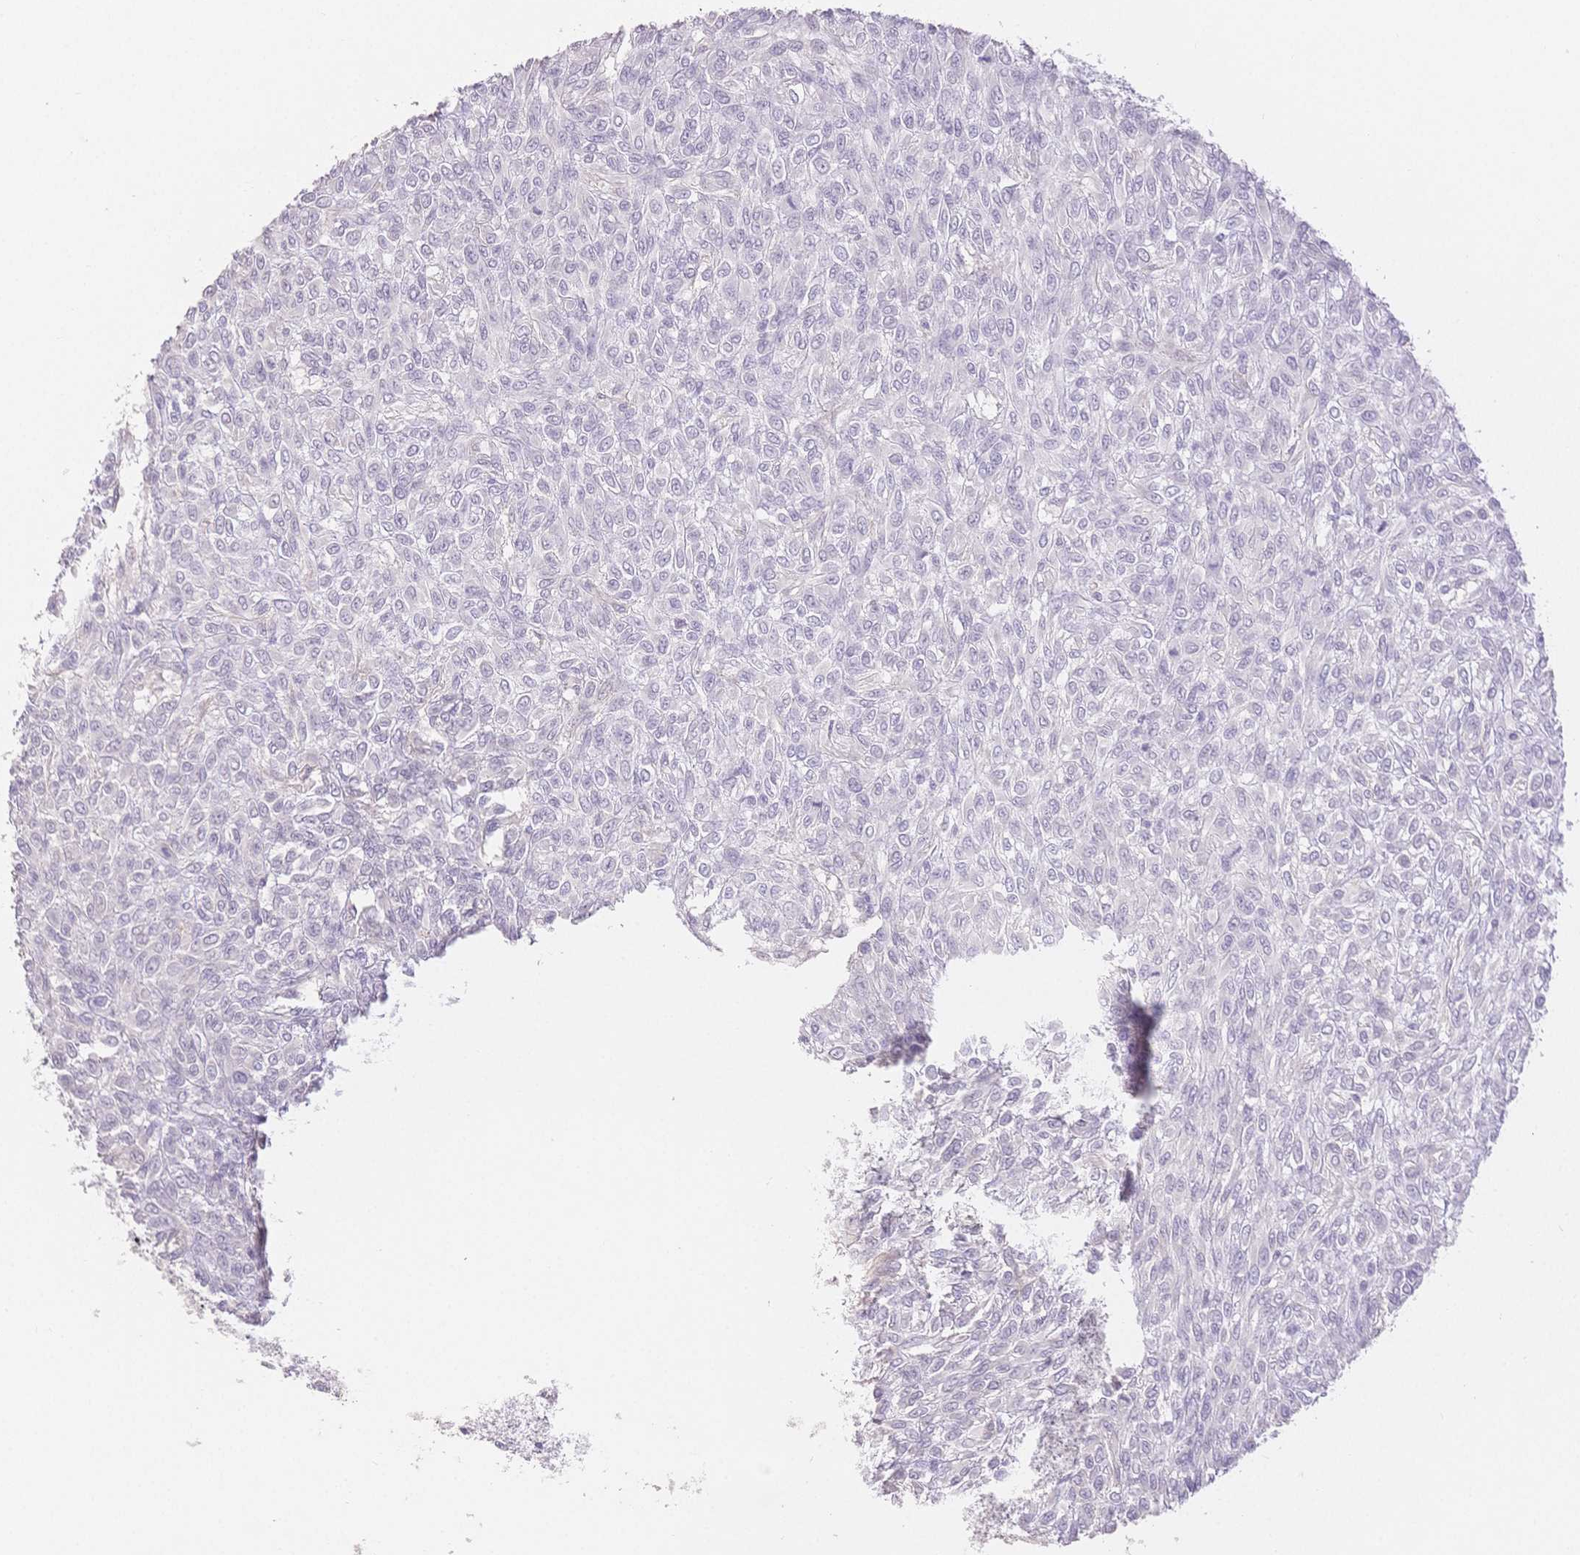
{"staining": {"intensity": "negative", "quantity": "none", "location": "none"}, "tissue": "renal cancer", "cell_type": "Tumor cells", "image_type": "cancer", "snomed": [{"axis": "morphology", "description": "Adenocarcinoma, NOS"}, {"axis": "topography", "description": "Kidney"}], "caption": "Protein analysis of adenocarcinoma (renal) displays no significant positivity in tumor cells.", "gene": "SUV39H2", "patient": {"sex": "male", "age": 58}}